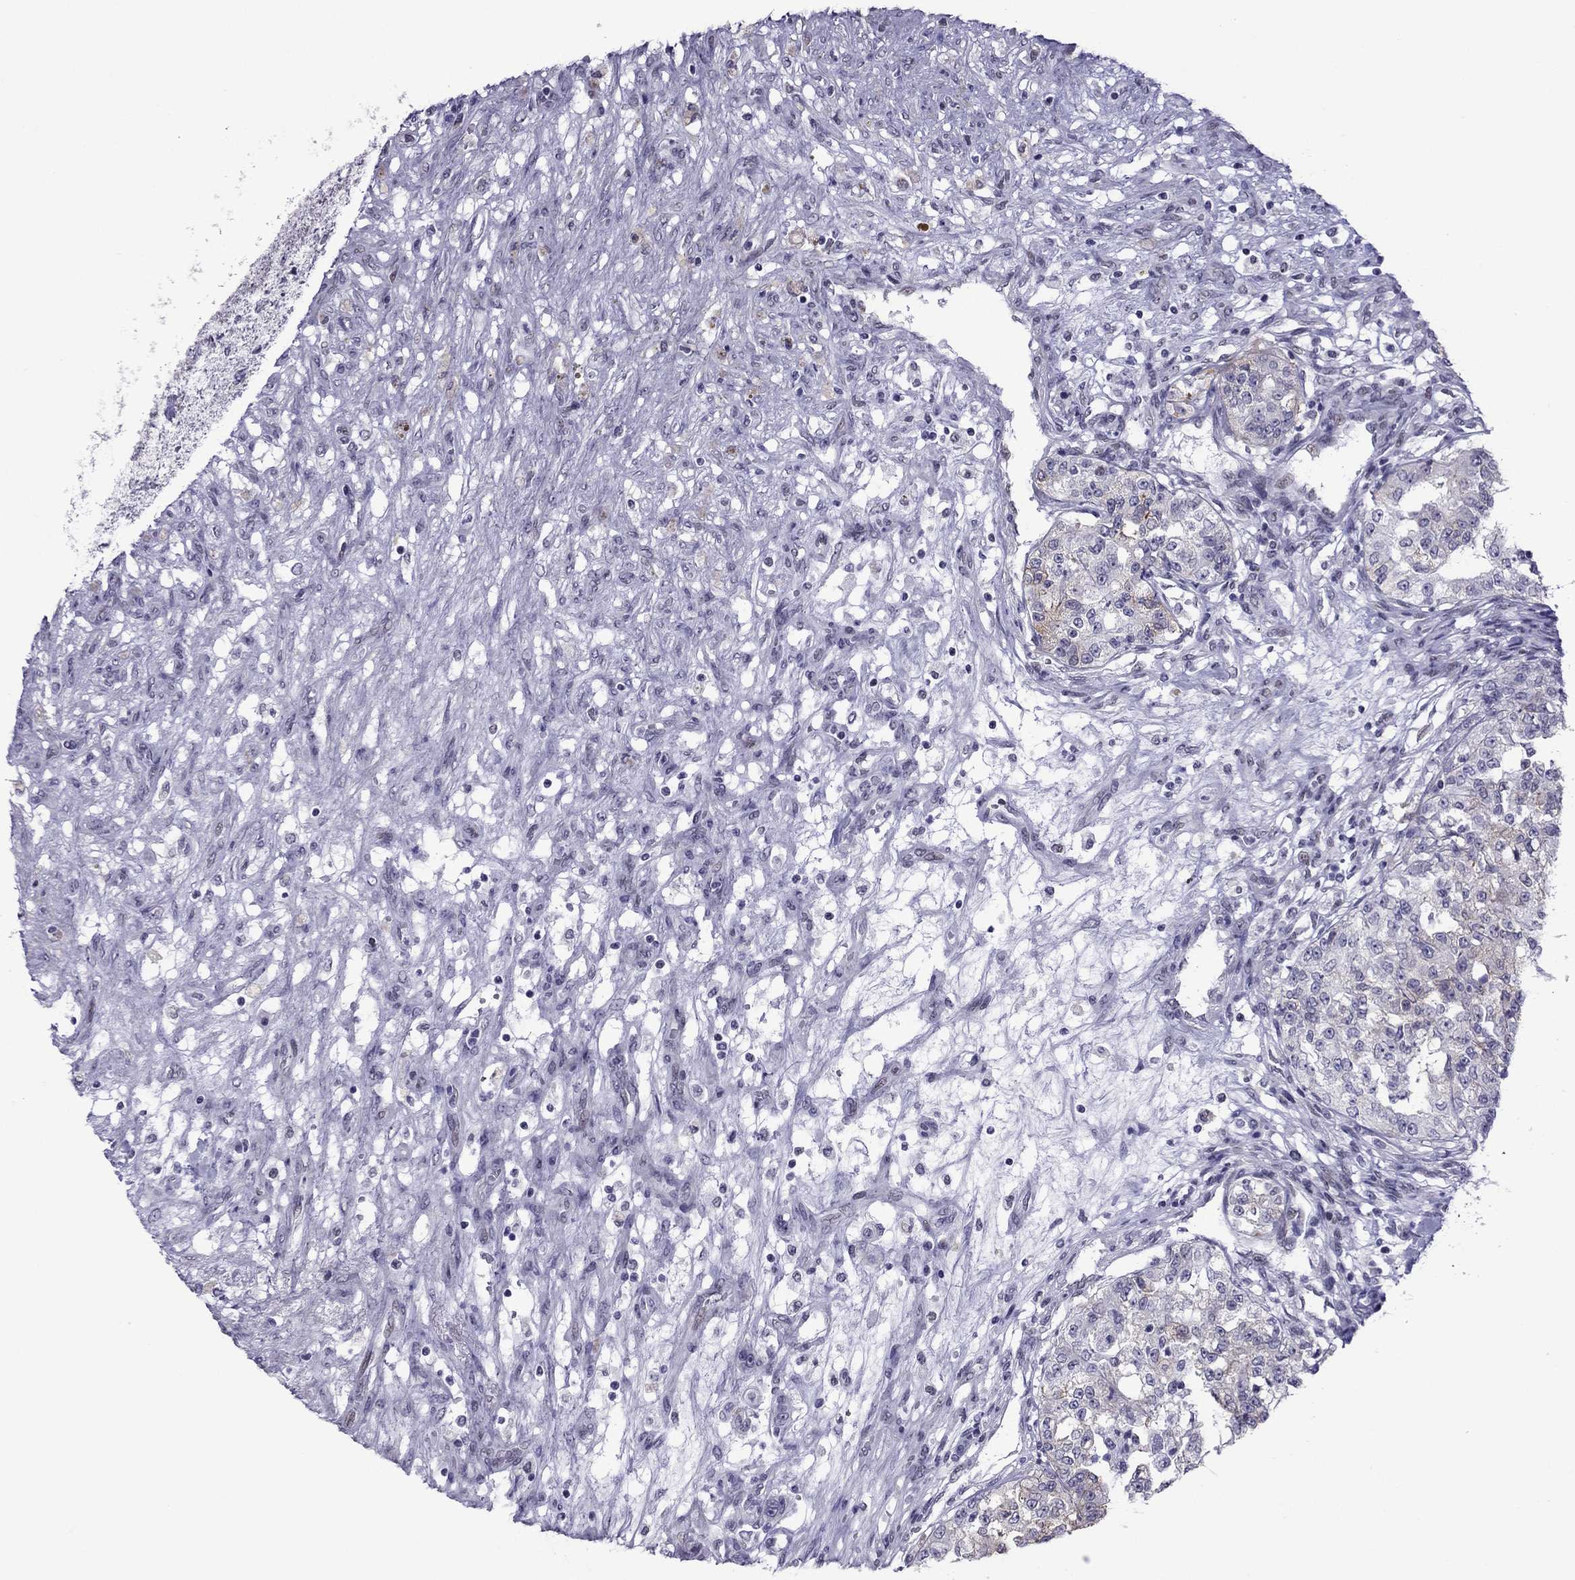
{"staining": {"intensity": "weak", "quantity": "<25%", "location": "cytoplasmic/membranous"}, "tissue": "renal cancer", "cell_type": "Tumor cells", "image_type": "cancer", "snomed": [{"axis": "morphology", "description": "Adenocarcinoma, NOS"}, {"axis": "topography", "description": "Kidney"}], "caption": "Renal cancer (adenocarcinoma) was stained to show a protein in brown. There is no significant staining in tumor cells.", "gene": "ZNF646", "patient": {"sex": "female", "age": 63}}